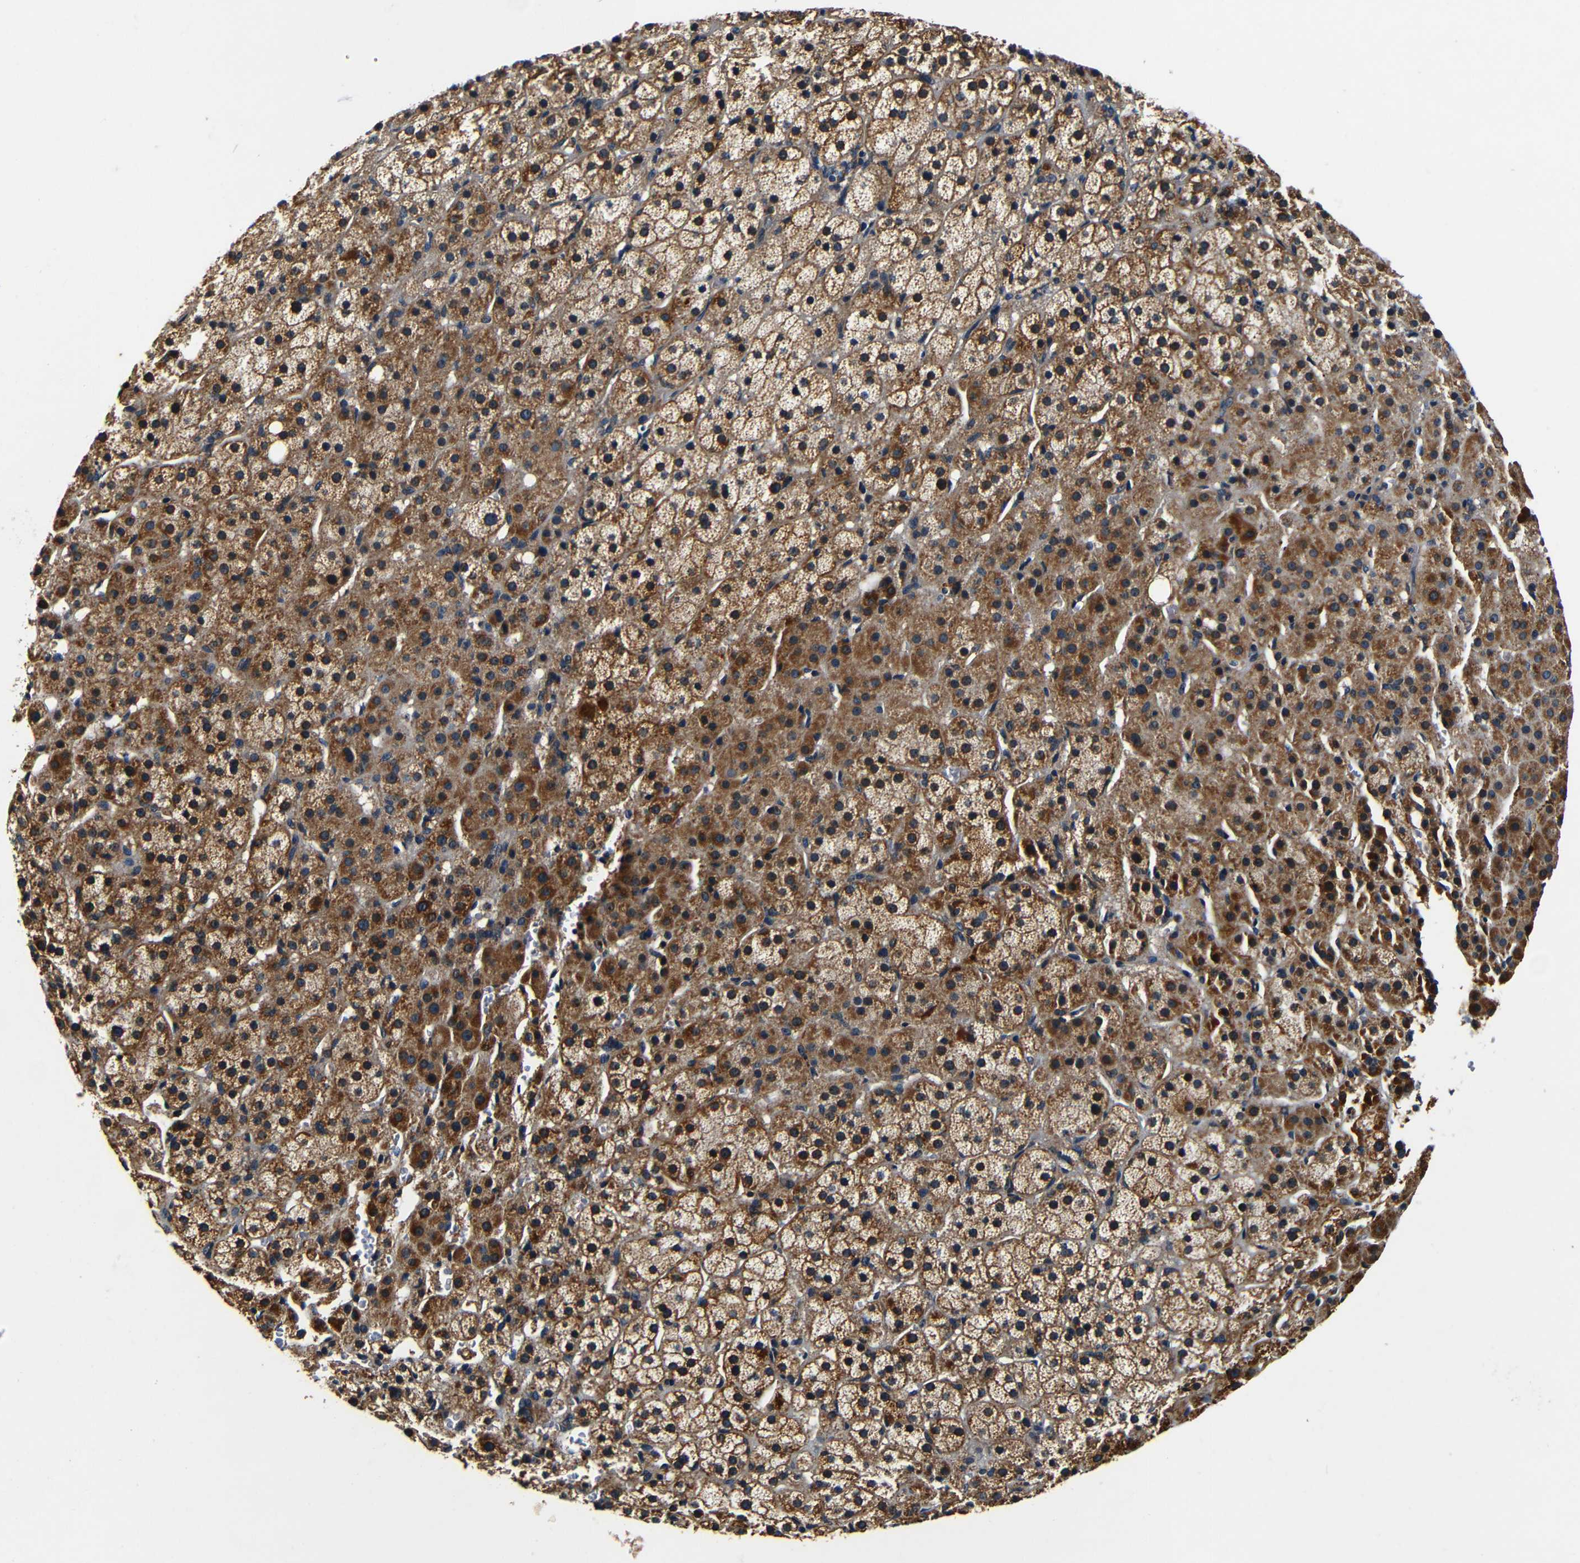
{"staining": {"intensity": "moderate", "quantity": ">75%", "location": "cytoplasmic/membranous"}, "tissue": "adrenal gland", "cell_type": "Glandular cells", "image_type": "normal", "snomed": [{"axis": "morphology", "description": "Normal tissue, NOS"}, {"axis": "topography", "description": "Adrenal gland"}], "caption": "Protein staining of benign adrenal gland exhibits moderate cytoplasmic/membranous staining in approximately >75% of glandular cells.", "gene": "MTX1", "patient": {"sex": "female", "age": 57}}